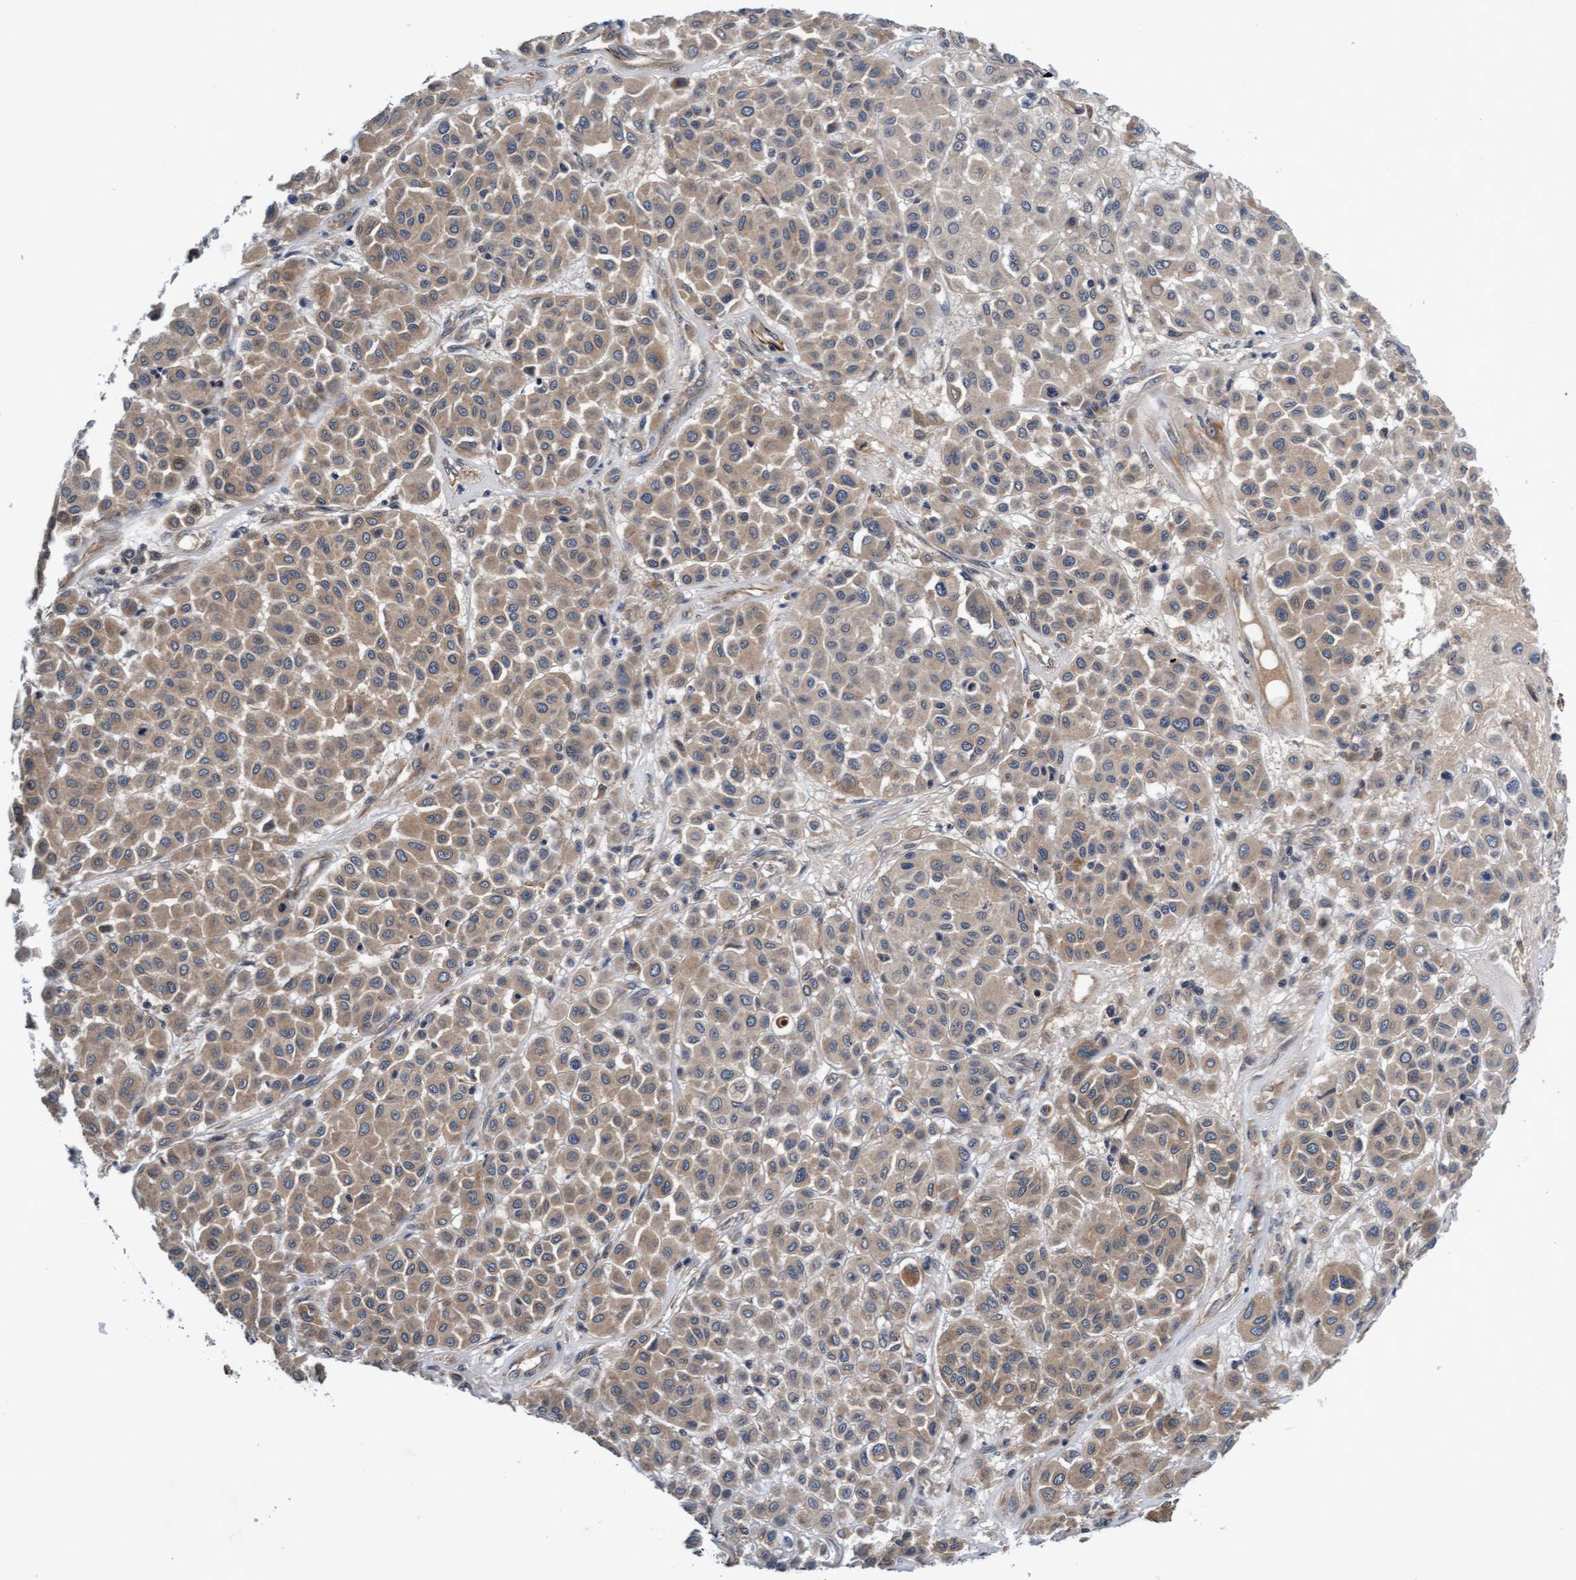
{"staining": {"intensity": "weak", "quantity": ">75%", "location": "cytoplasmic/membranous"}, "tissue": "melanoma", "cell_type": "Tumor cells", "image_type": "cancer", "snomed": [{"axis": "morphology", "description": "Malignant melanoma, Metastatic site"}, {"axis": "topography", "description": "Soft tissue"}], "caption": "An immunohistochemistry micrograph of neoplastic tissue is shown. Protein staining in brown shows weak cytoplasmic/membranous positivity in melanoma within tumor cells.", "gene": "EFCAB13", "patient": {"sex": "male", "age": 41}}